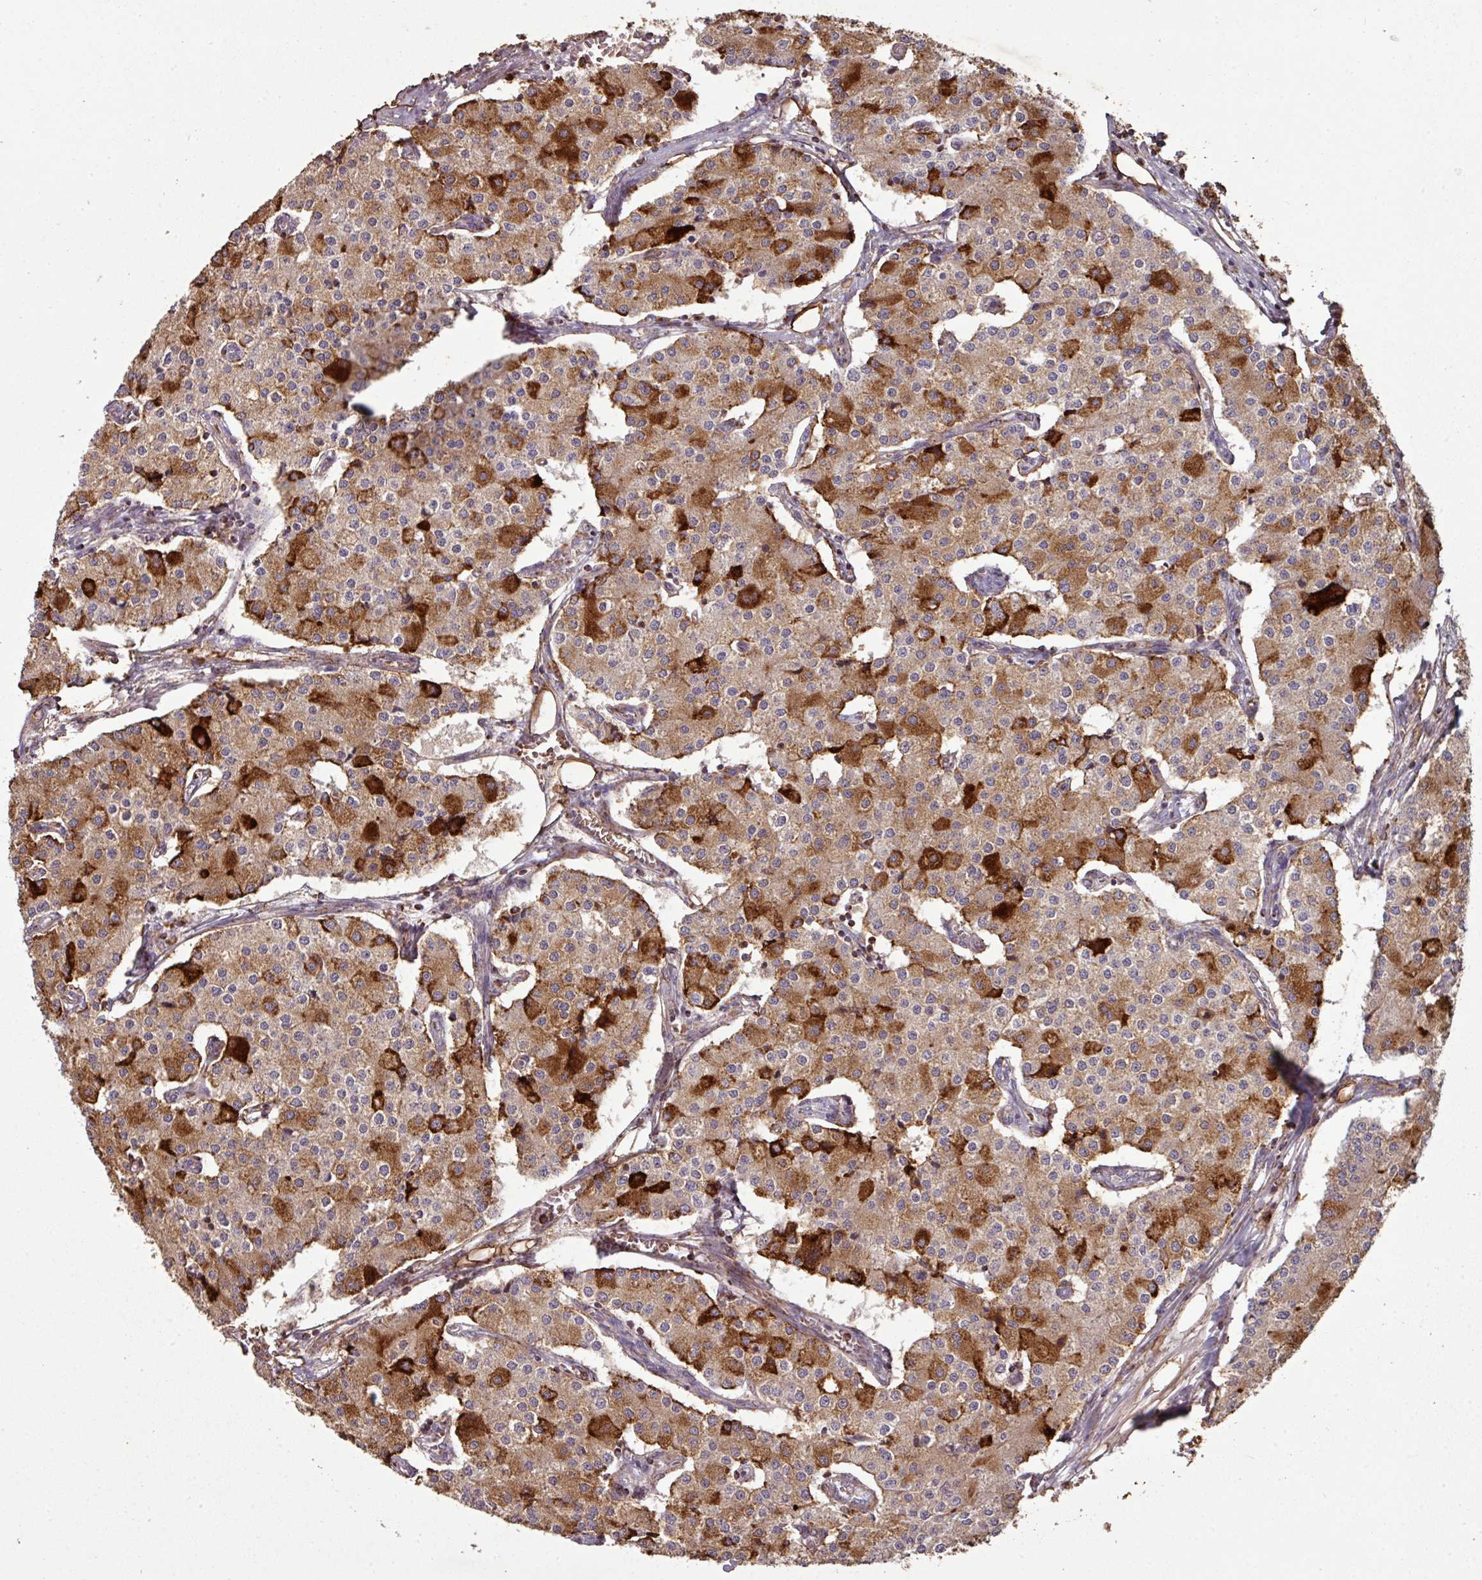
{"staining": {"intensity": "strong", "quantity": "25%-75%", "location": "cytoplasmic/membranous"}, "tissue": "carcinoid", "cell_type": "Tumor cells", "image_type": "cancer", "snomed": [{"axis": "morphology", "description": "Carcinoid, malignant, NOS"}, {"axis": "topography", "description": "Colon"}], "caption": "DAB immunohistochemical staining of human carcinoid displays strong cytoplasmic/membranous protein expression in about 25%-75% of tumor cells. (DAB IHC with brightfield microscopy, high magnification).", "gene": "SQOR", "patient": {"sex": "female", "age": 52}}